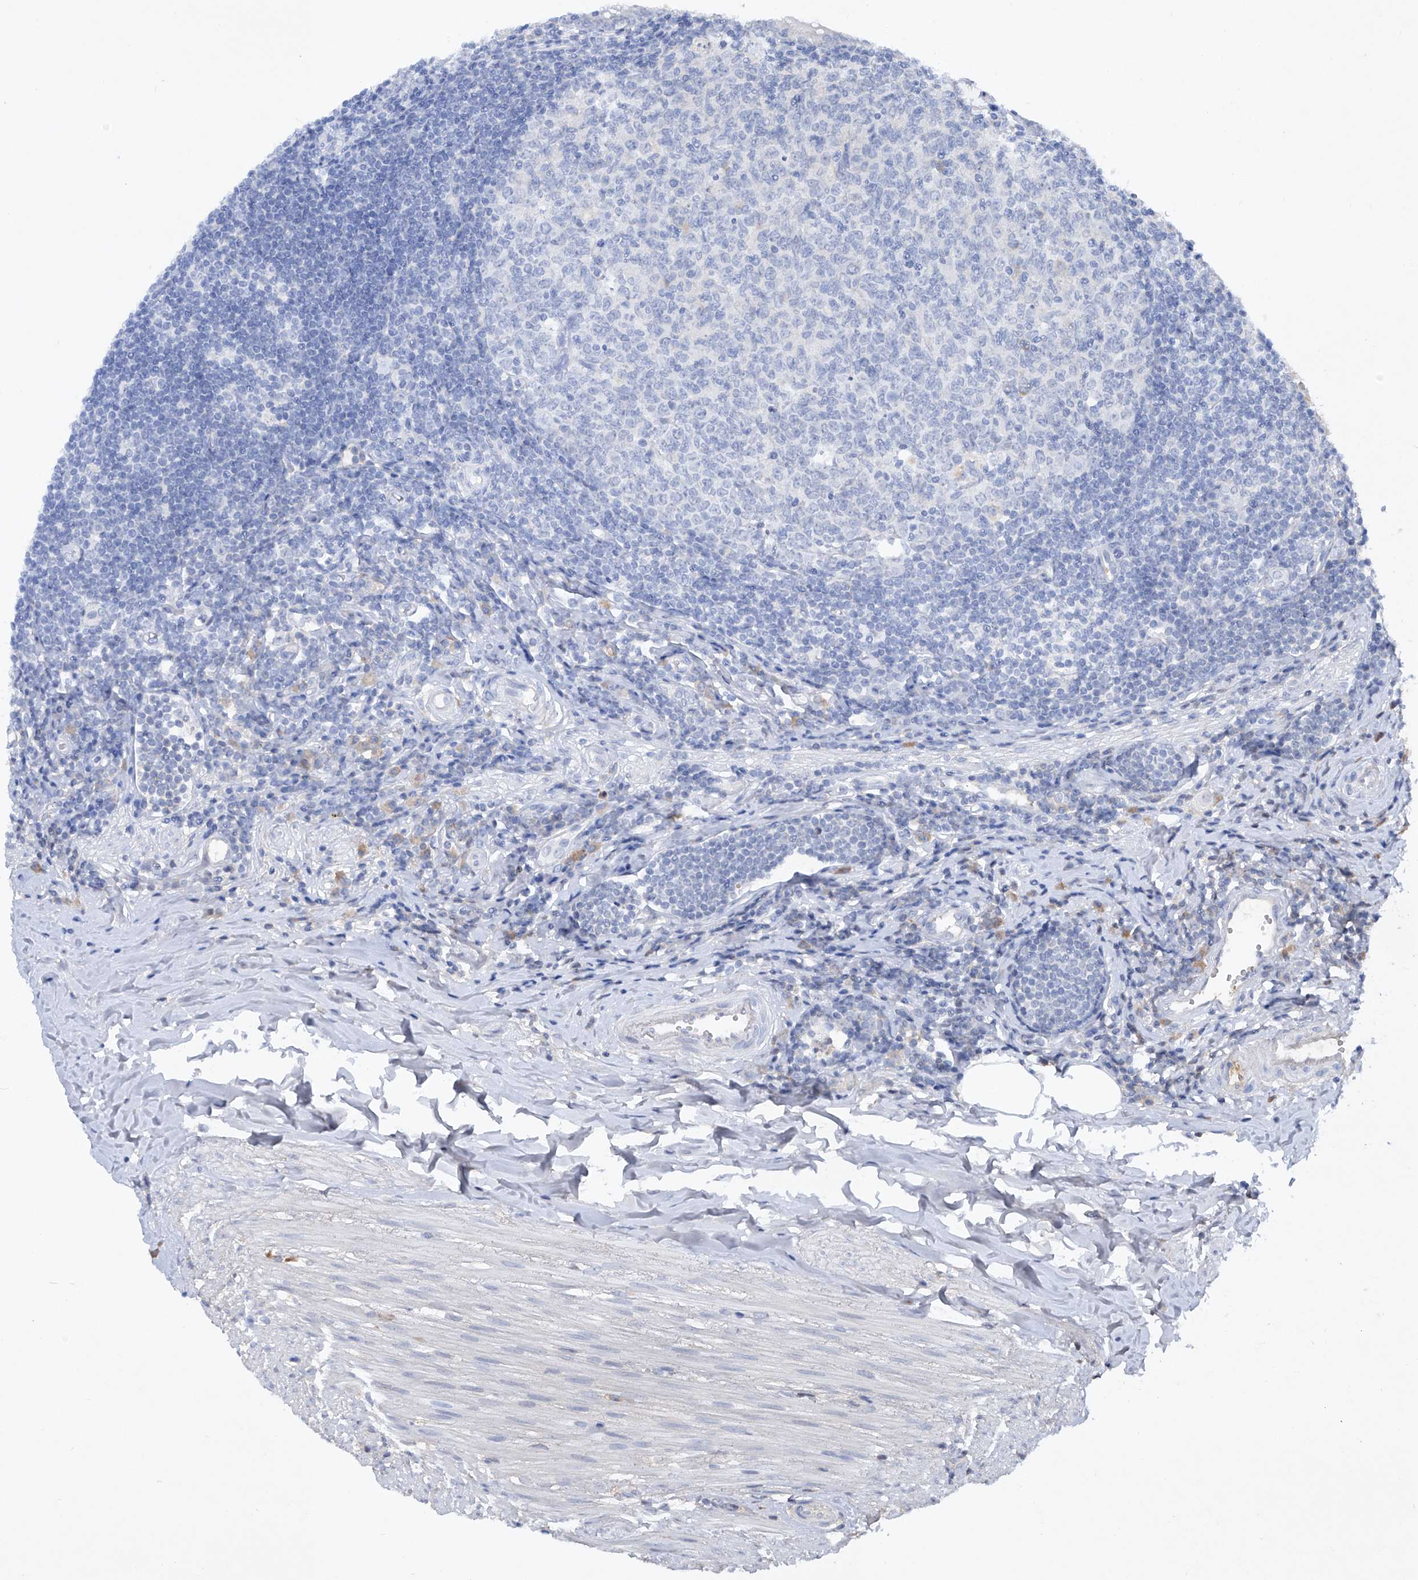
{"staining": {"intensity": "negative", "quantity": "none", "location": "none"}, "tissue": "appendix", "cell_type": "Glandular cells", "image_type": "normal", "snomed": [{"axis": "morphology", "description": "Normal tissue, NOS"}, {"axis": "topography", "description": "Appendix"}], "caption": "Glandular cells show no significant positivity in normal appendix.", "gene": "FAM135A", "patient": {"sex": "female", "age": 54}}